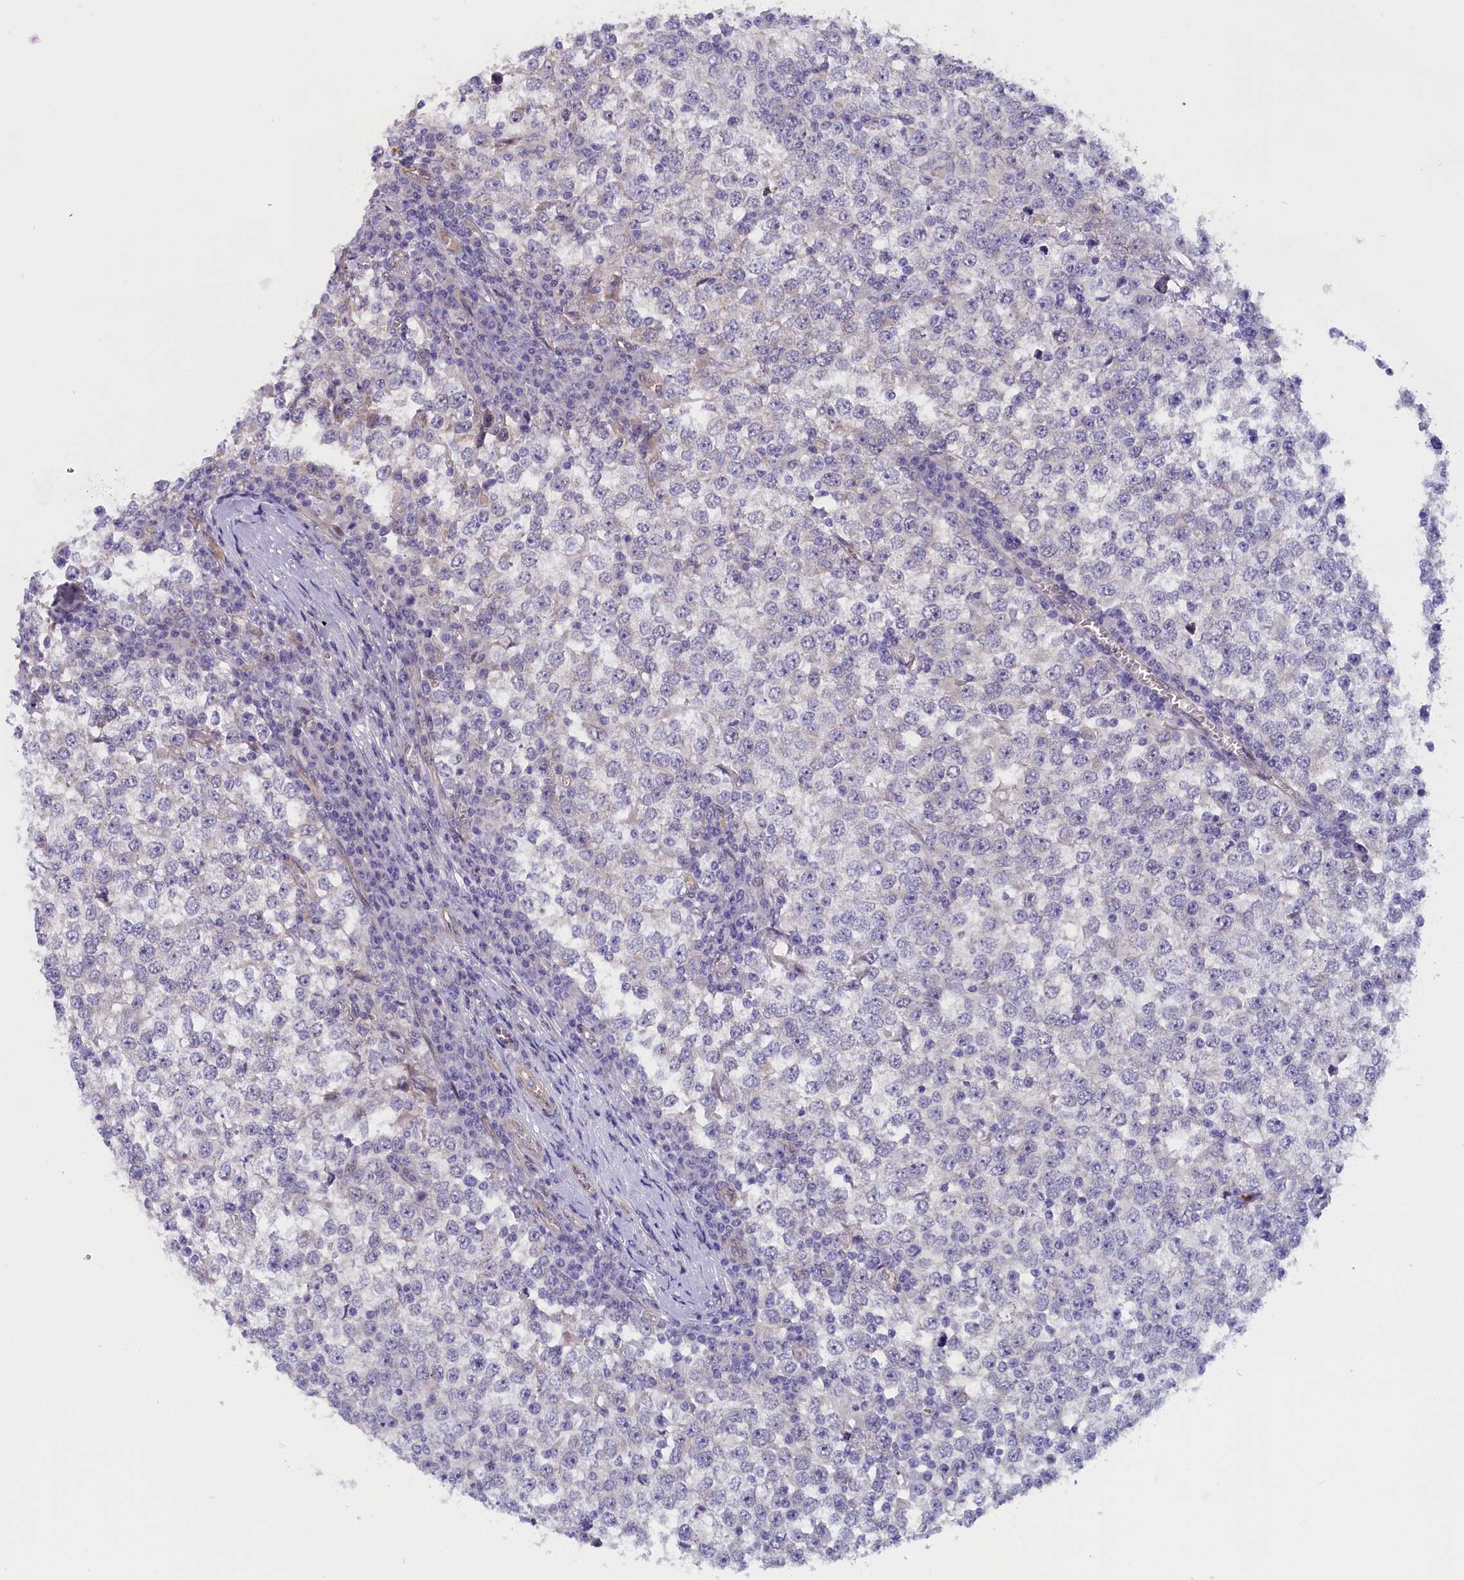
{"staining": {"intensity": "negative", "quantity": "none", "location": "none"}, "tissue": "testis cancer", "cell_type": "Tumor cells", "image_type": "cancer", "snomed": [{"axis": "morphology", "description": "Seminoma, NOS"}, {"axis": "topography", "description": "Testis"}], "caption": "Immunohistochemical staining of human seminoma (testis) demonstrates no significant positivity in tumor cells.", "gene": "IGFALS", "patient": {"sex": "male", "age": 65}}